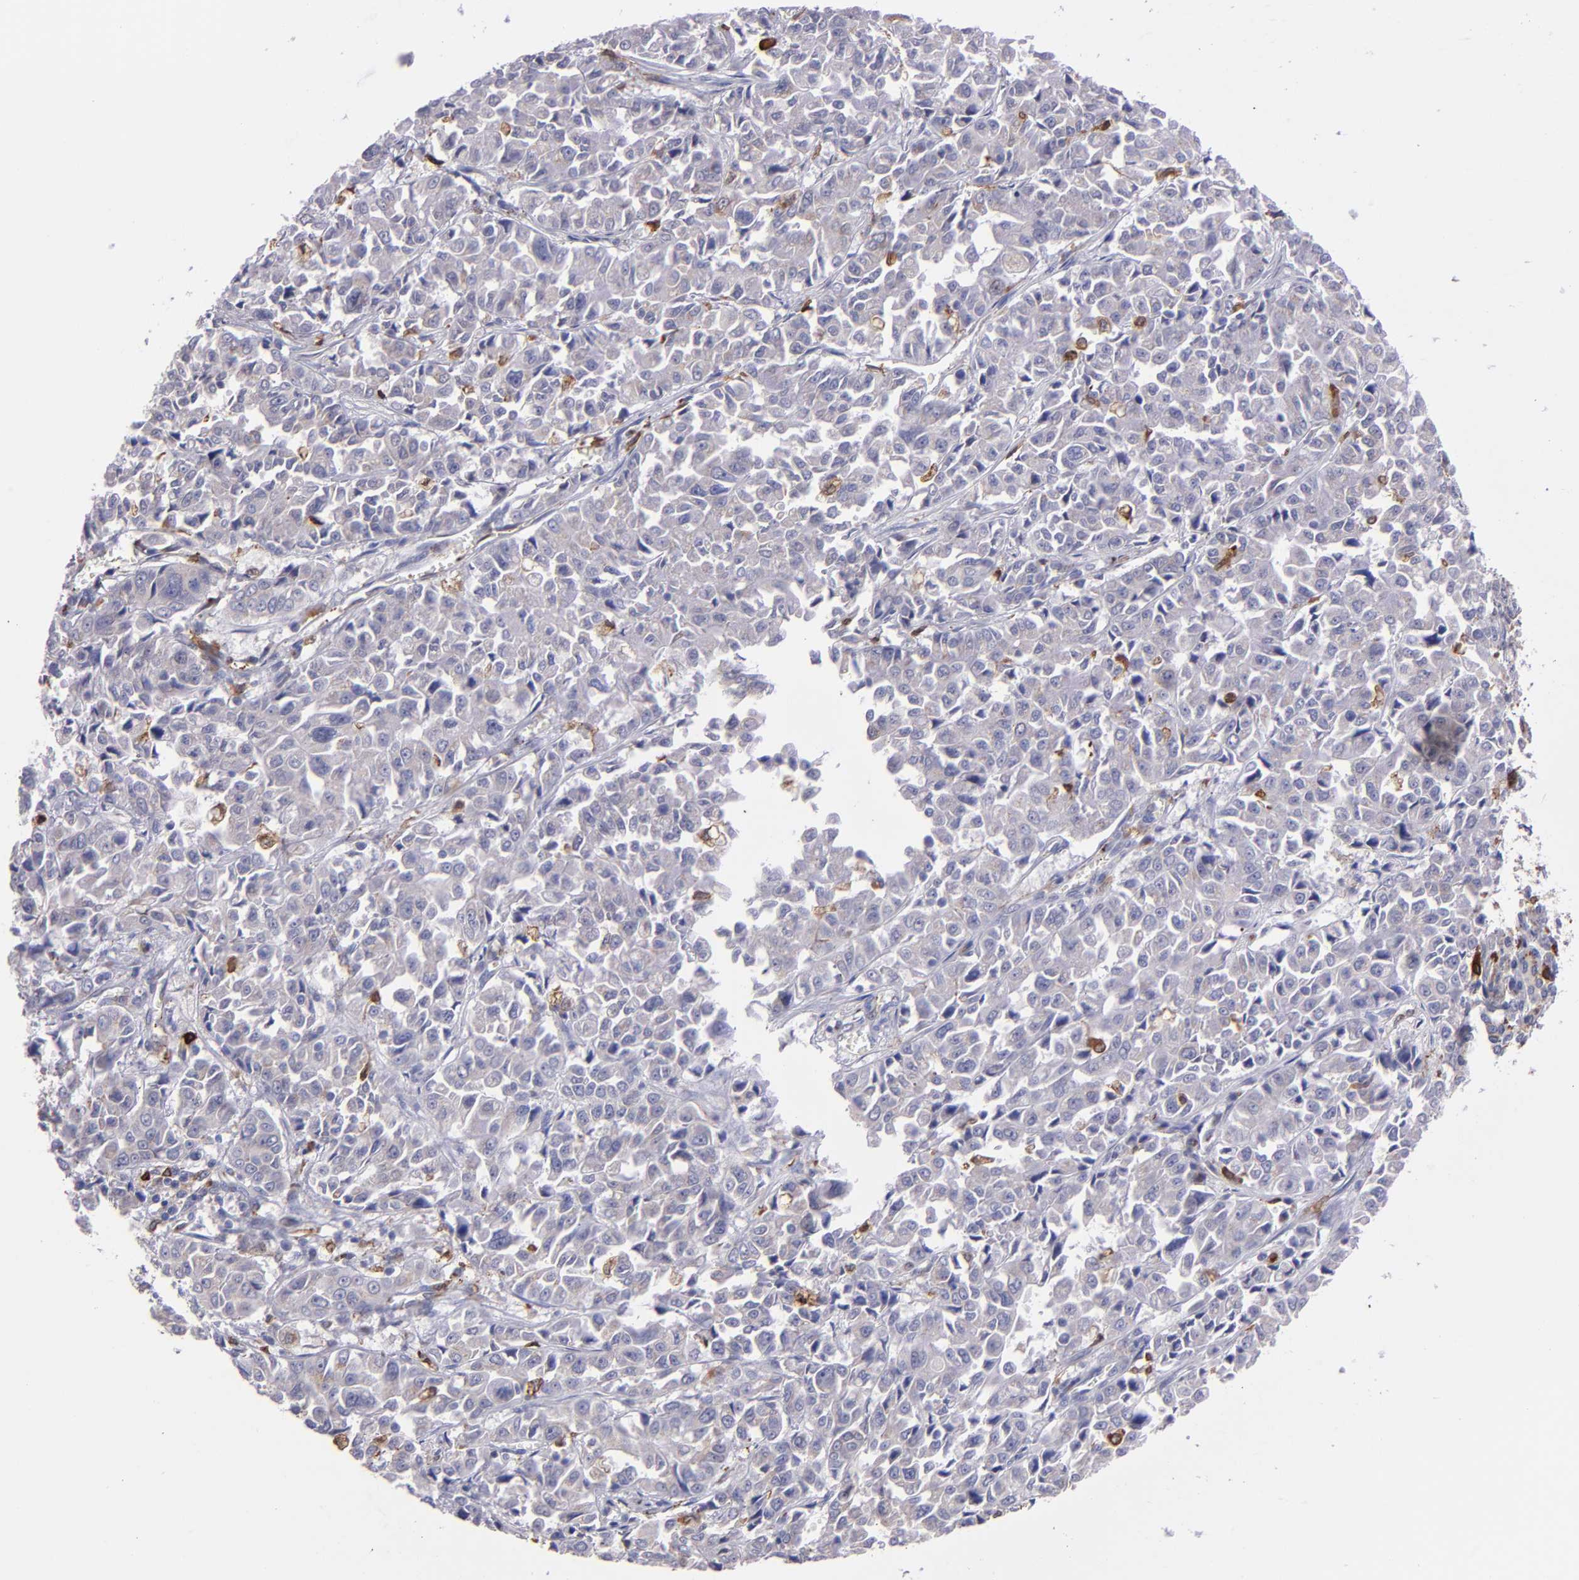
{"staining": {"intensity": "weak", "quantity": "<25%", "location": "cytoplasmic/membranous"}, "tissue": "pancreatic cancer", "cell_type": "Tumor cells", "image_type": "cancer", "snomed": [{"axis": "morphology", "description": "Adenocarcinoma, NOS"}, {"axis": "topography", "description": "Pancreas"}], "caption": "Protein analysis of adenocarcinoma (pancreatic) demonstrates no significant positivity in tumor cells.", "gene": "PTGS1", "patient": {"sex": "female", "age": 52}}